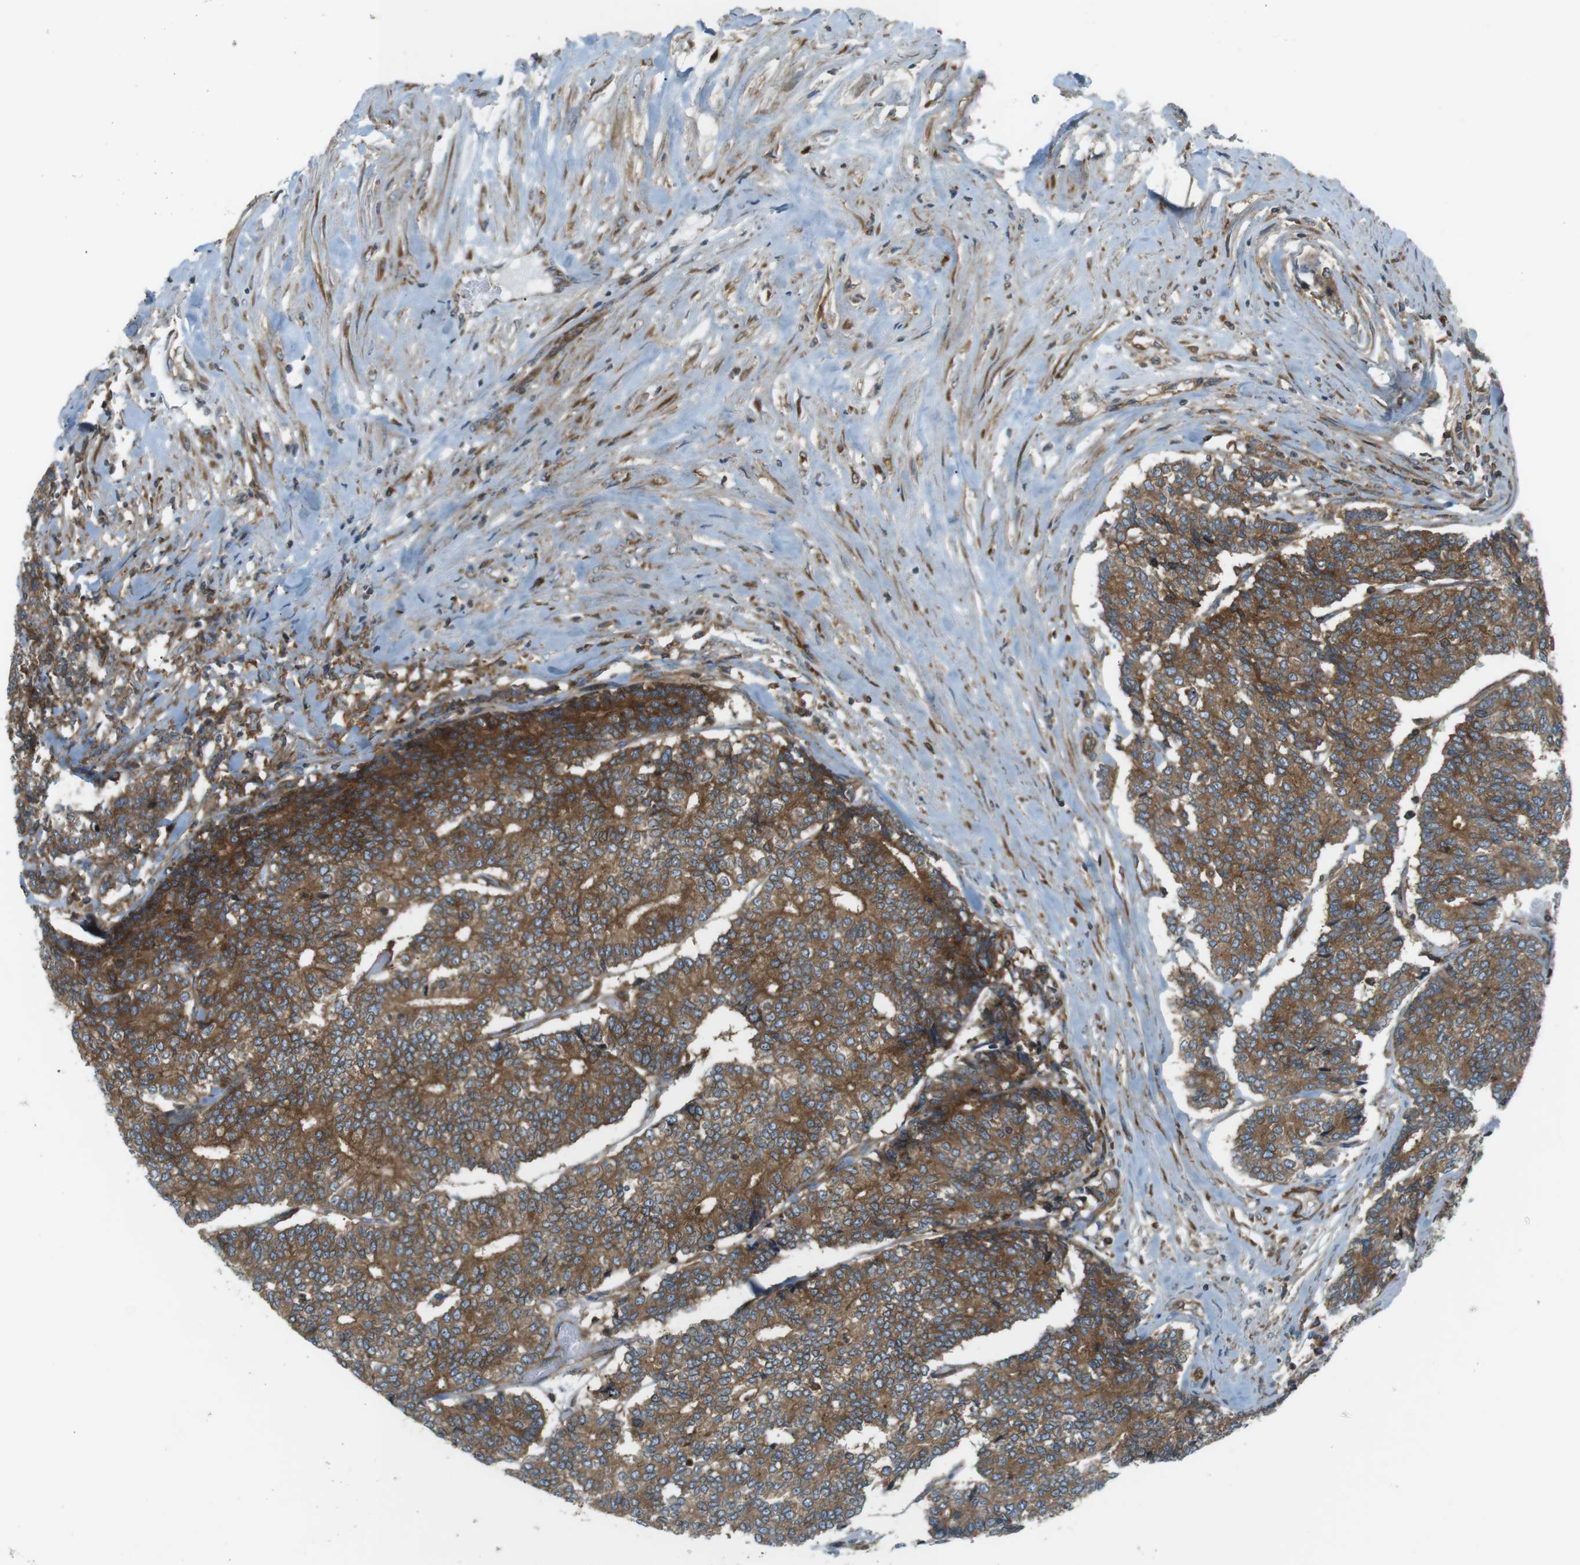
{"staining": {"intensity": "moderate", "quantity": ">75%", "location": "cytoplasmic/membranous"}, "tissue": "prostate cancer", "cell_type": "Tumor cells", "image_type": "cancer", "snomed": [{"axis": "morphology", "description": "Normal tissue, NOS"}, {"axis": "morphology", "description": "Adenocarcinoma, High grade"}, {"axis": "topography", "description": "Prostate"}, {"axis": "topography", "description": "Seminal veicle"}], "caption": "DAB (3,3'-diaminobenzidine) immunohistochemical staining of human prostate cancer demonstrates moderate cytoplasmic/membranous protein positivity in approximately >75% of tumor cells. (DAB IHC, brown staining for protein, blue staining for nuclei).", "gene": "FLII", "patient": {"sex": "male", "age": 55}}